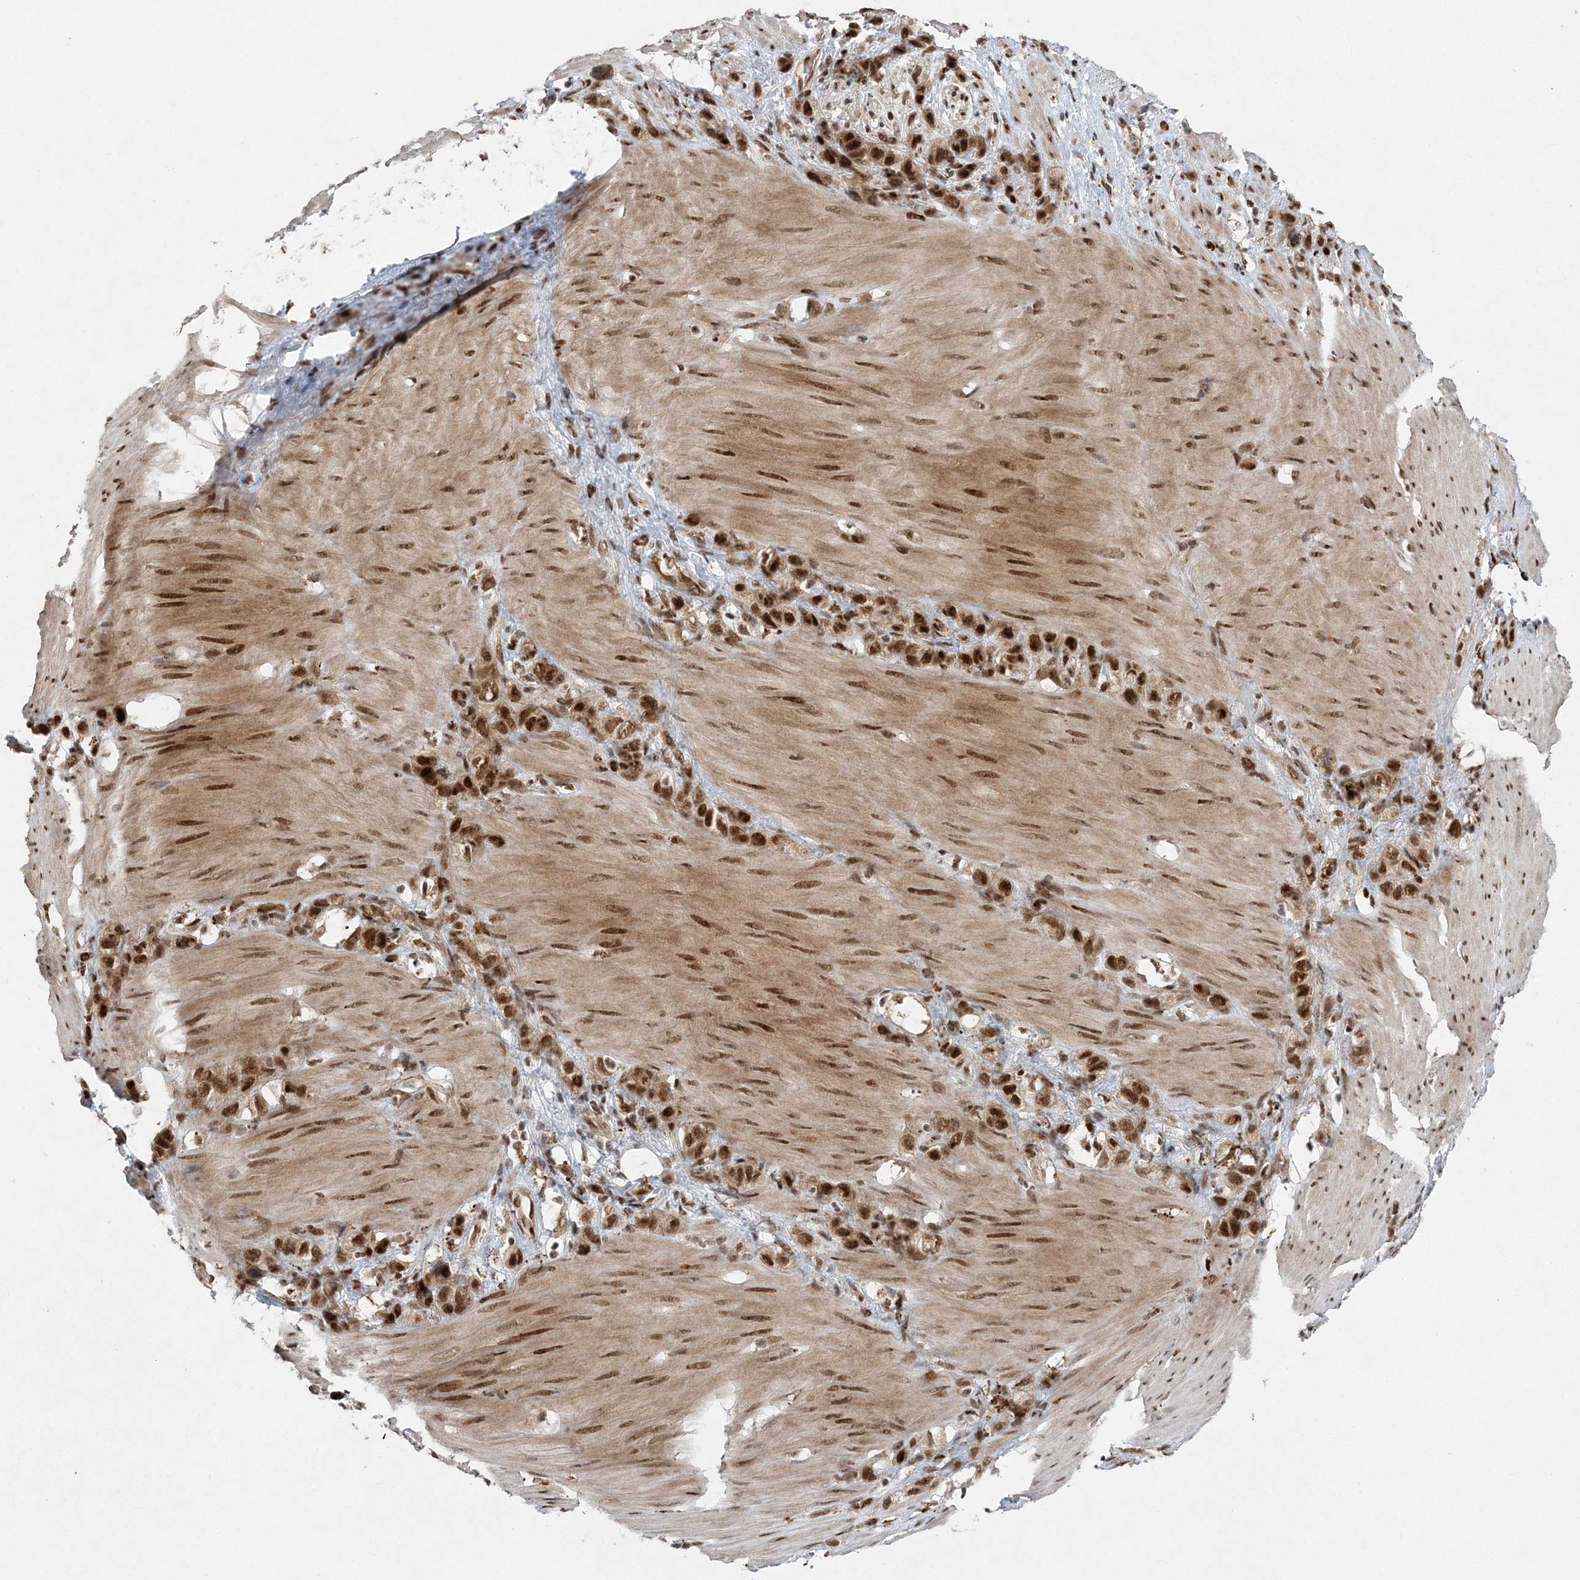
{"staining": {"intensity": "strong", "quantity": ">75%", "location": "nuclear"}, "tissue": "stomach cancer", "cell_type": "Tumor cells", "image_type": "cancer", "snomed": [{"axis": "morphology", "description": "Normal tissue, NOS"}, {"axis": "morphology", "description": "Adenocarcinoma, NOS"}, {"axis": "morphology", "description": "Adenocarcinoma, High grade"}, {"axis": "topography", "description": "Stomach, upper"}, {"axis": "topography", "description": "Stomach"}], "caption": "Immunohistochemistry (IHC) histopathology image of neoplastic tissue: human adenocarcinoma (stomach) stained using immunohistochemistry demonstrates high levels of strong protein expression localized specifically in the nuclear of tumor cells, appearing as a nuclear brown color.", "gene": "CWC22", "patient": {"sex": "female", "age": 65}}